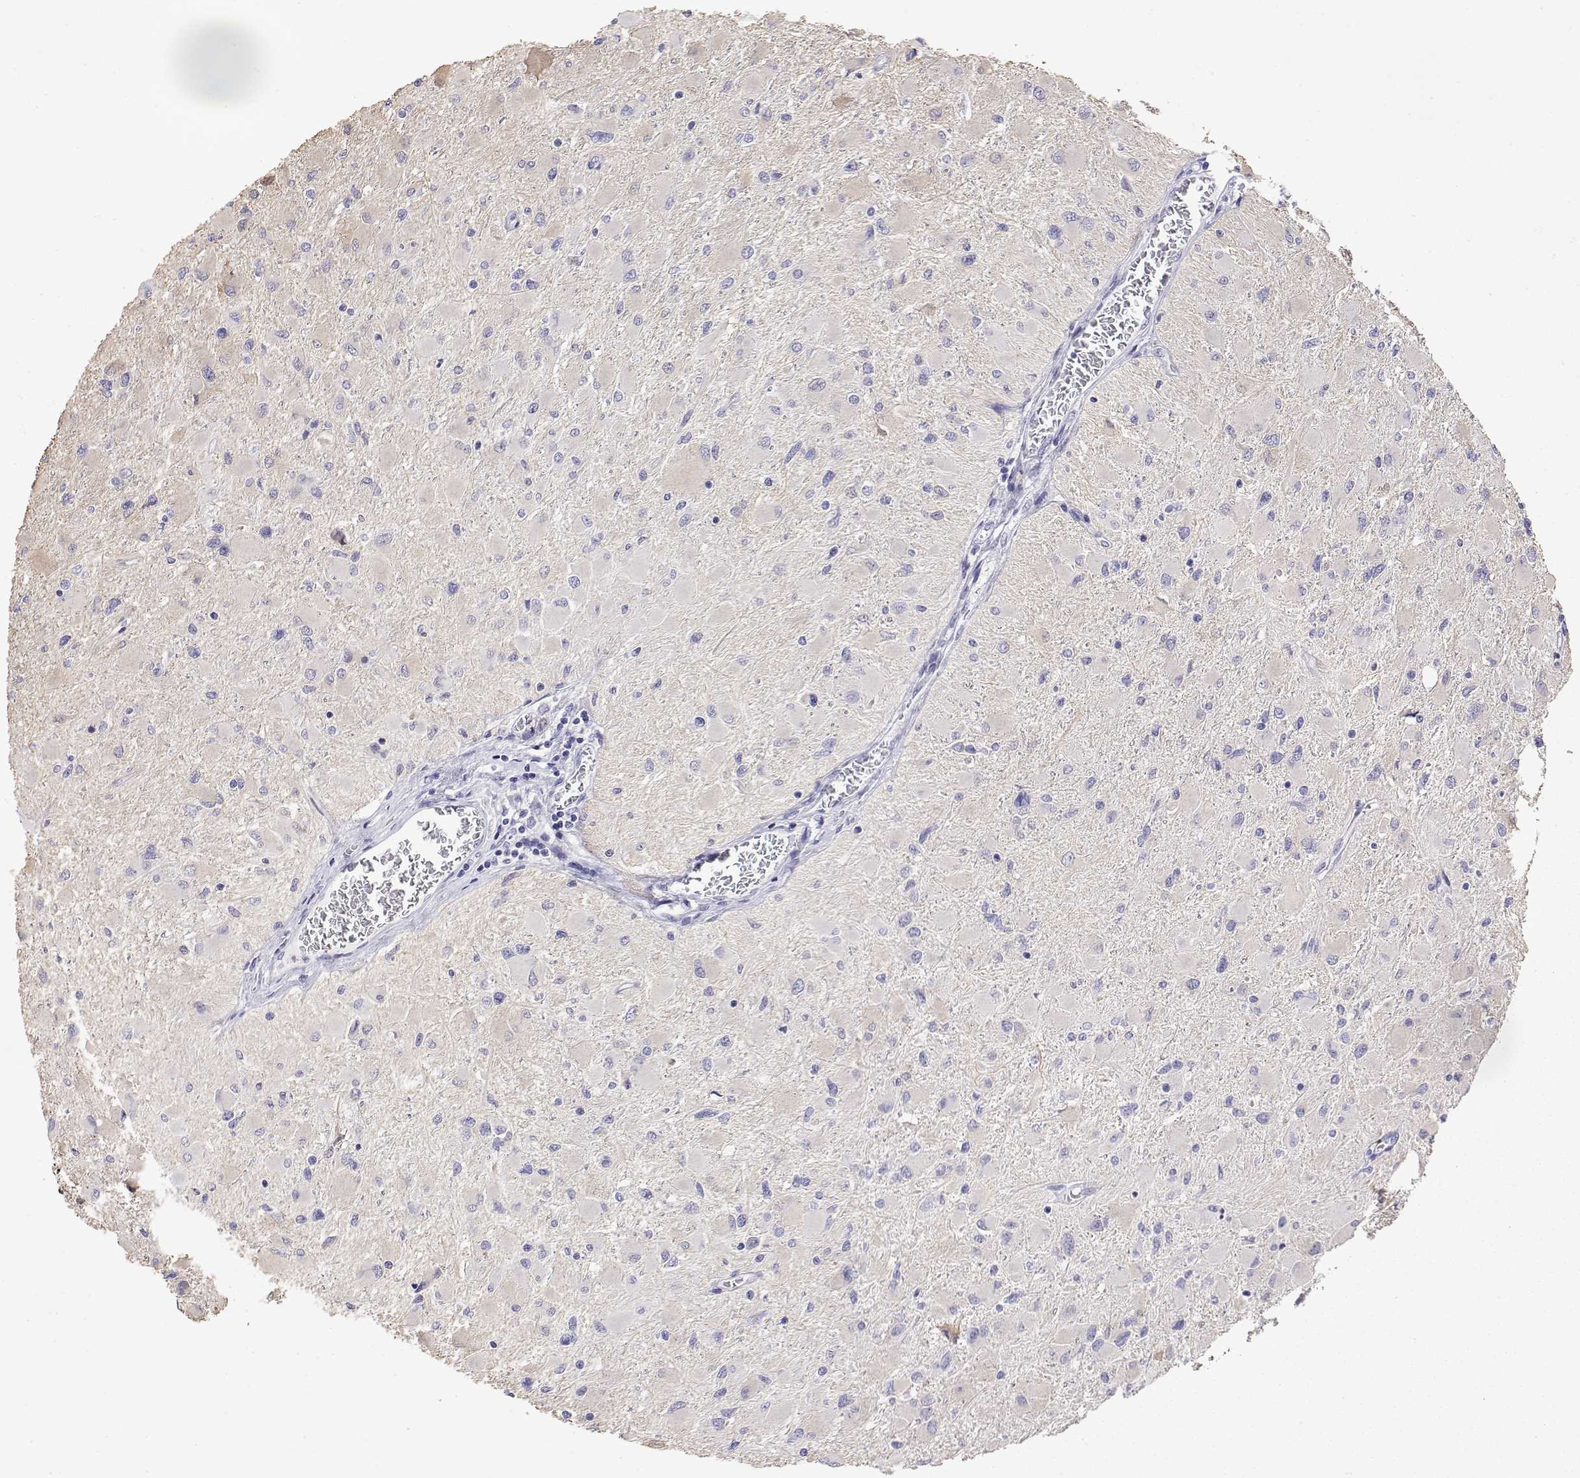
{"staining": {"intensity": "negative", "quantity": "none", "location": "none"}, "tissue": "glioma", "cell_type": "Tumor cells", "image_type": "cancer", "snomed": [{"axis": "morphology", "description": "Glioma, malignant, High grade"}, {"axis": "topography", "description": "Cerebral cortex"}], "caption": "Immunohistochemical staining of glioma displays no significant expression in tumor cells.", "gene": "LY6D", "patient": {"sex": "female", "age": 36}}